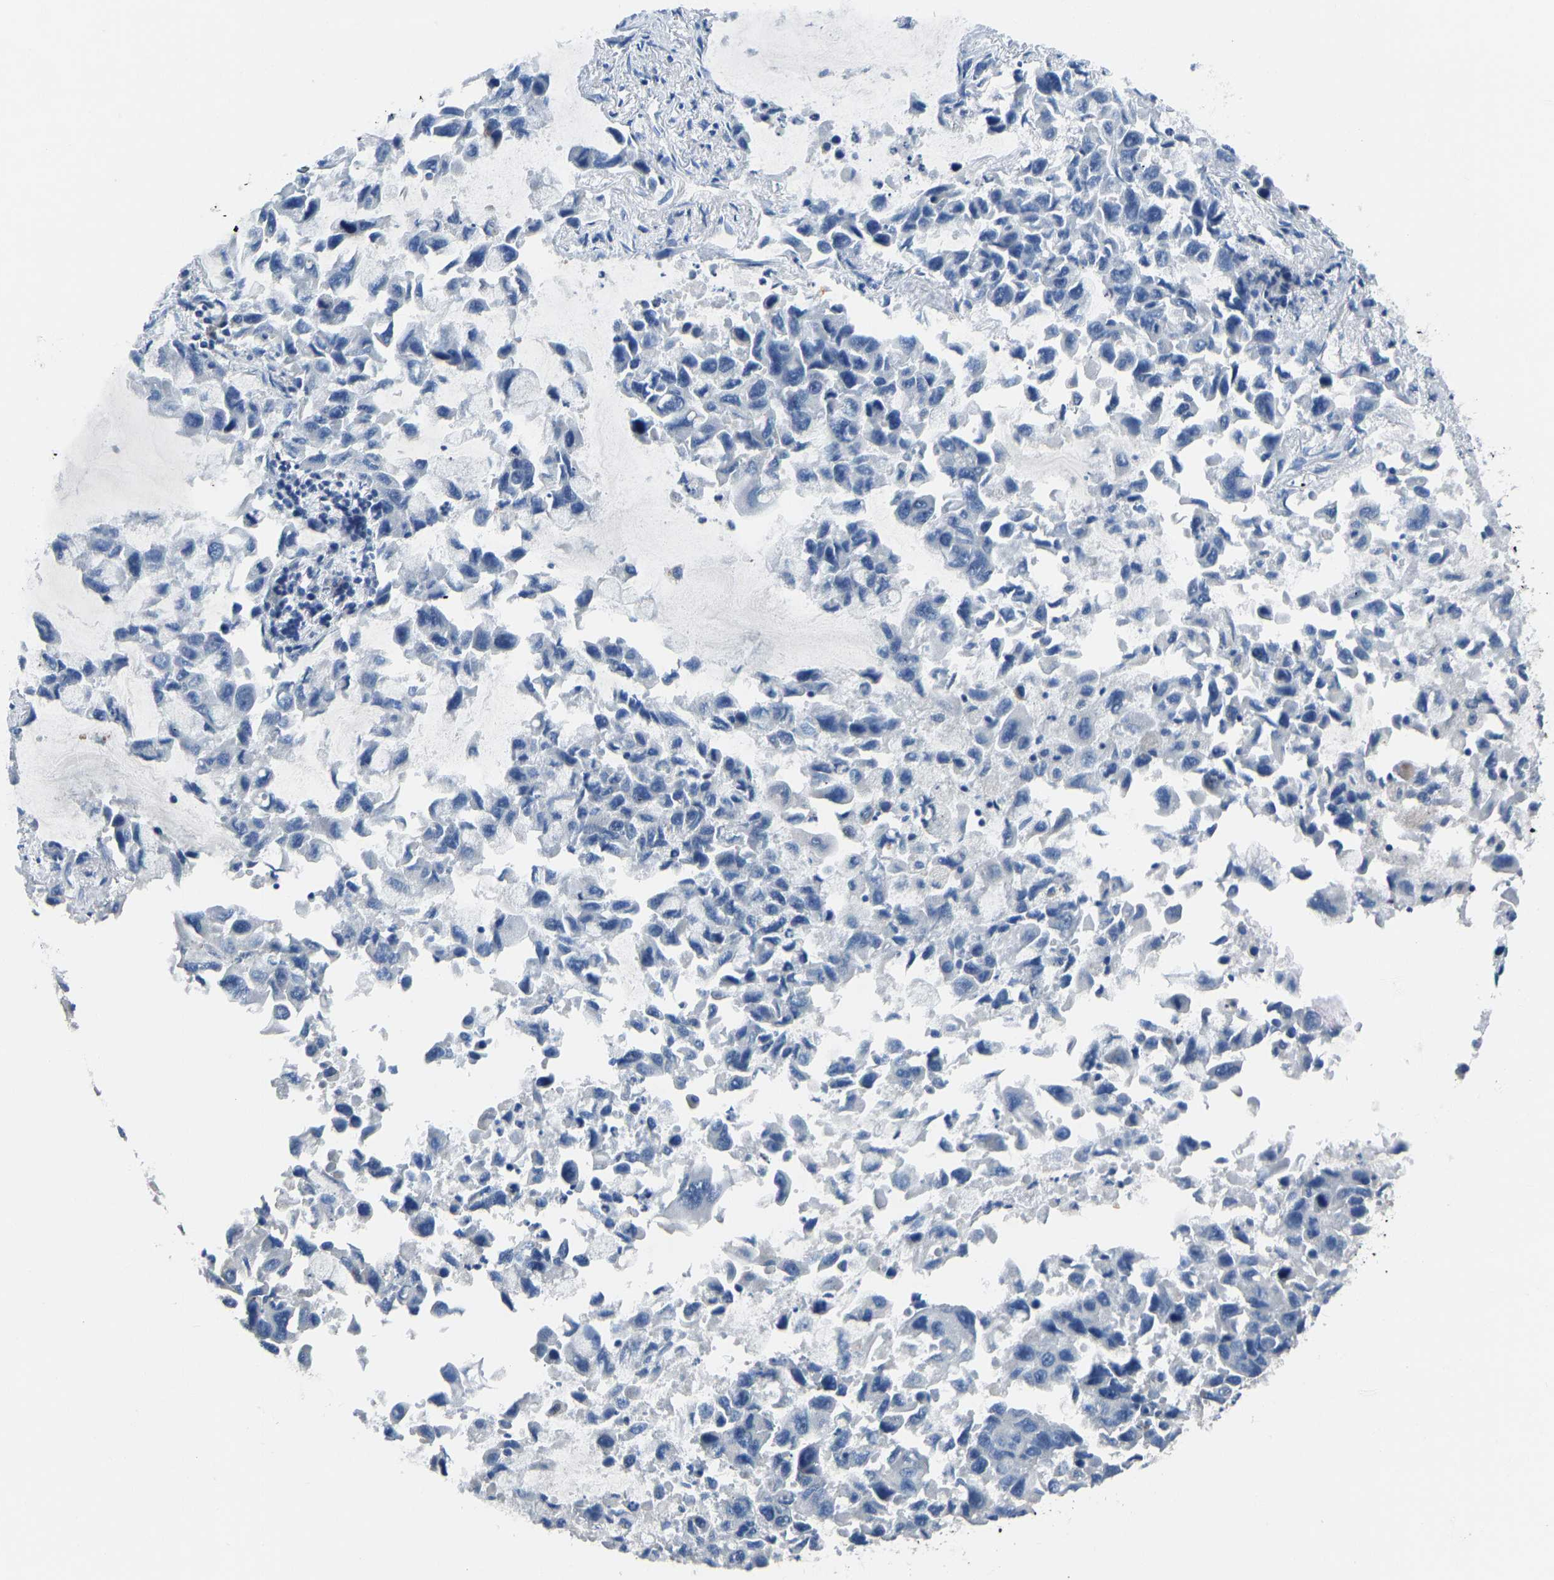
{"staining": {"intensity": "negative", "quantity": "none", "location": "none"}, "tissue": "lung cancer", "cell_type": "Tumor cells", "image_type": "cancer", "snomed": [{"axis": "morphology", "description": "Adenocarcinoma, NOS"}, {"axis": "topography", "description": "Lung"}], "caption": "Tumor cells show no significant protein expression in lung adenocarcinoma.", "gene": "EGR1", "patient": {"sex": "male", "age": 64}}